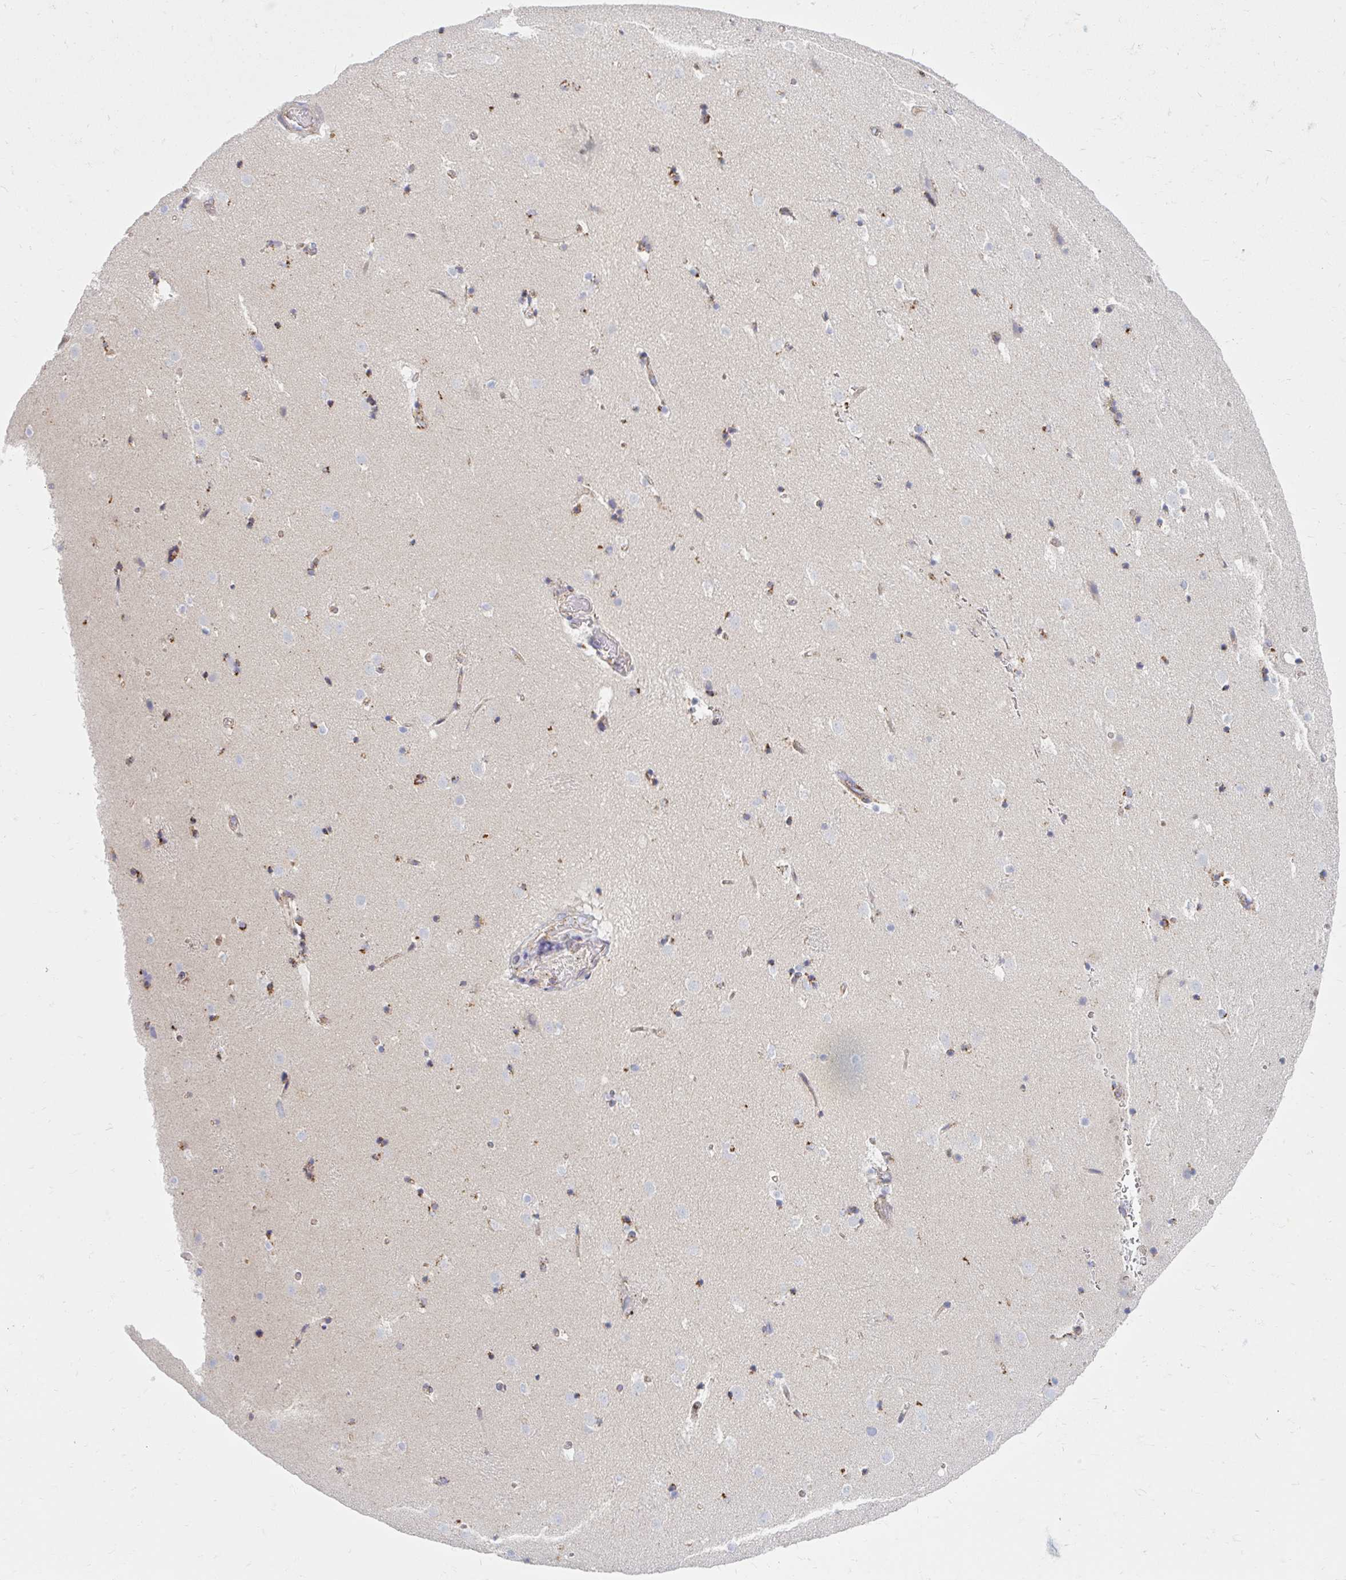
{"staining": {"intensity": "weak", "quantity": "<25%", "location": "cytoplasmic/membranous"}, "tissue": "caudate", "cell_type": "Glial cells", "image_type": "normal", "snomed": [{"axis": "morphology", "description": "Normal tissue, NOS"}, {"axis": "topography", "description": "Lateral ventricle wall"}], "caption": "This is an immunohistochemistry histopathology image of normal caudate. There is no staining in glial cells.", "gene": "MAVS", "patient": {"sex": "male", "age": 37}}